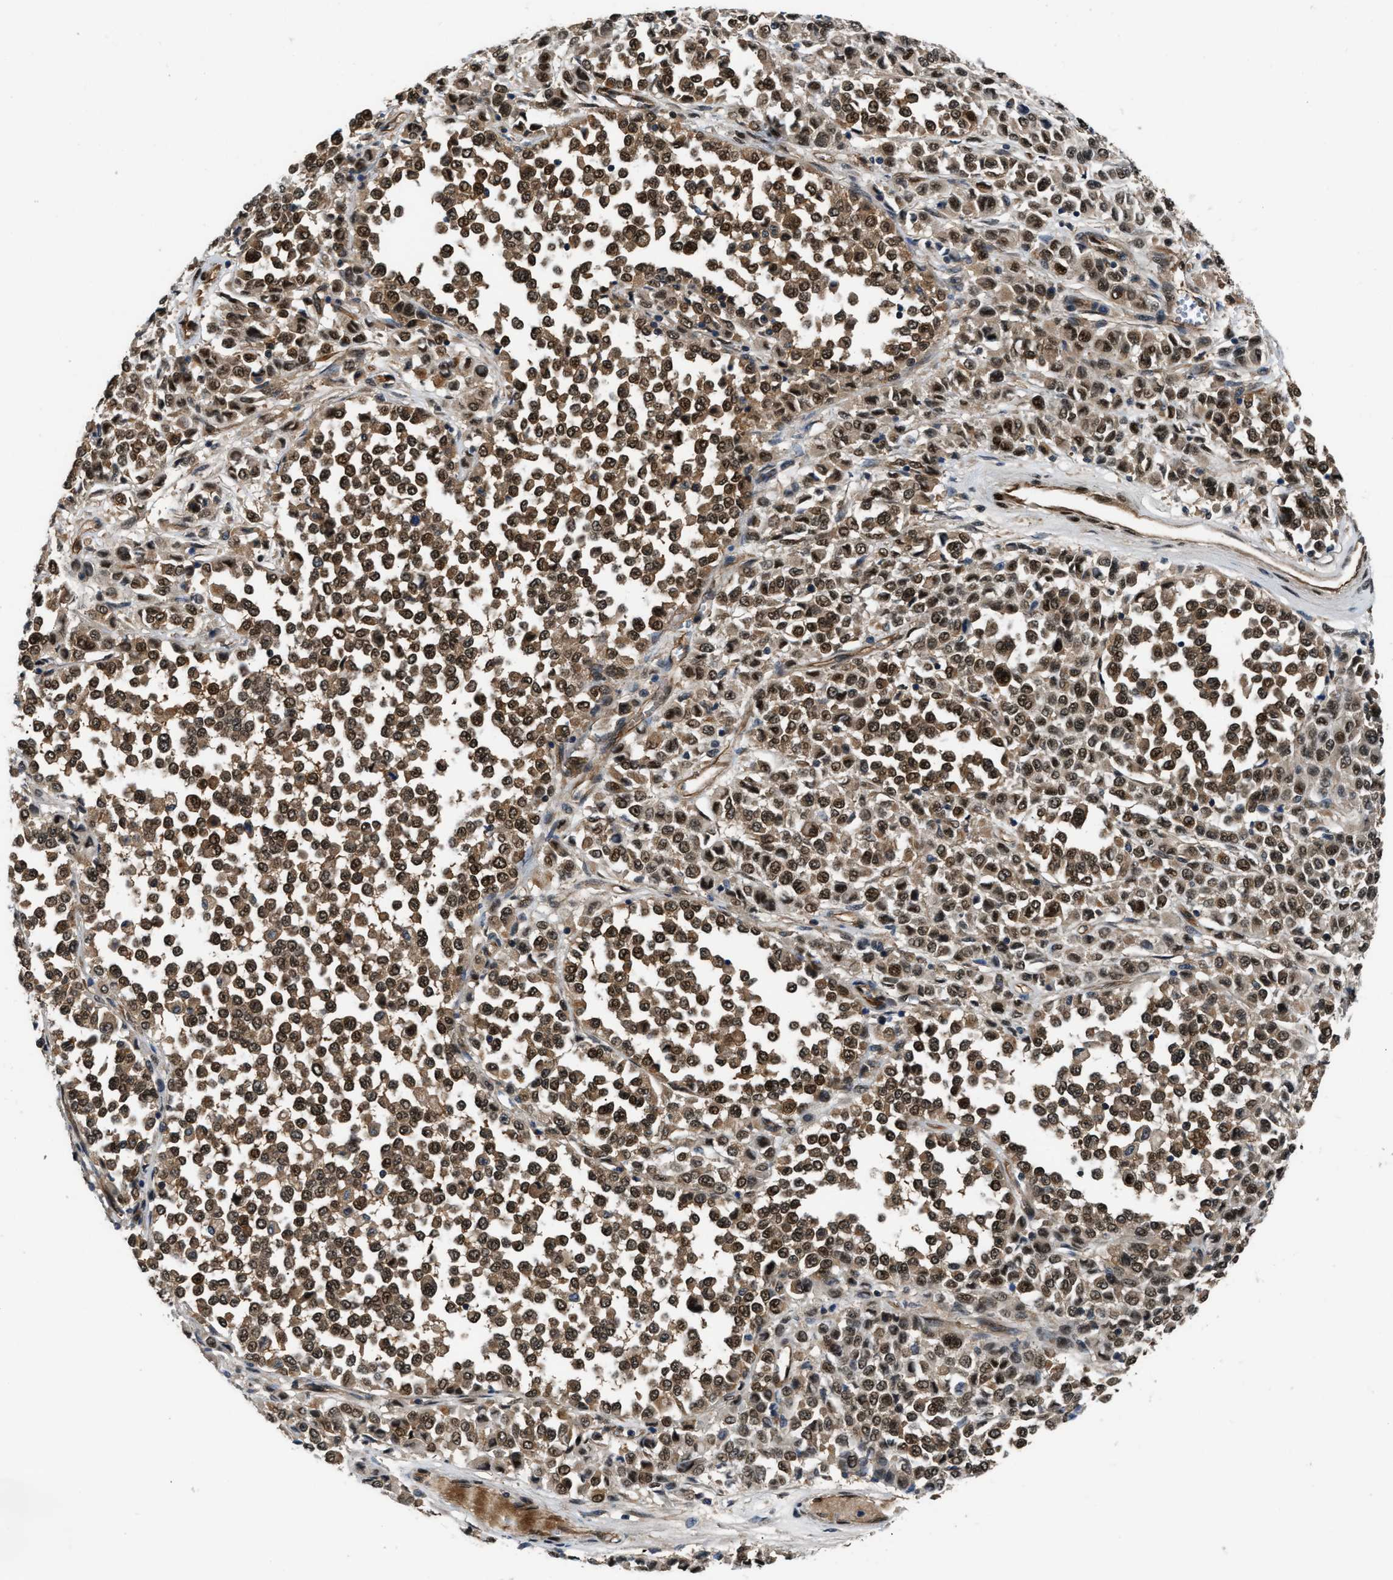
{"staining": {"intensity": "moderate", "quantity": ">75%", "location": "cytoplasmic/membranous,nuclear"}, "tissue": "melanoma", "cell_type": "Tumor cells", "image_type": "cancer", "snomed": [{"axis": "morphology", "description": "Malignant melanoma, Metastatic site"}, {"axis": "topography", "description": "Pancreas"}], "caption": "This photomicrograph demonstrates immunohistochemistry staining of malignant melanoma (metastatic site), with medium moderate cytoplasmic/membranous and nuclear staining in about >75% of tumor cells.", "gene": "COPS2", "patient": {"sex": "female", "age": 30}}